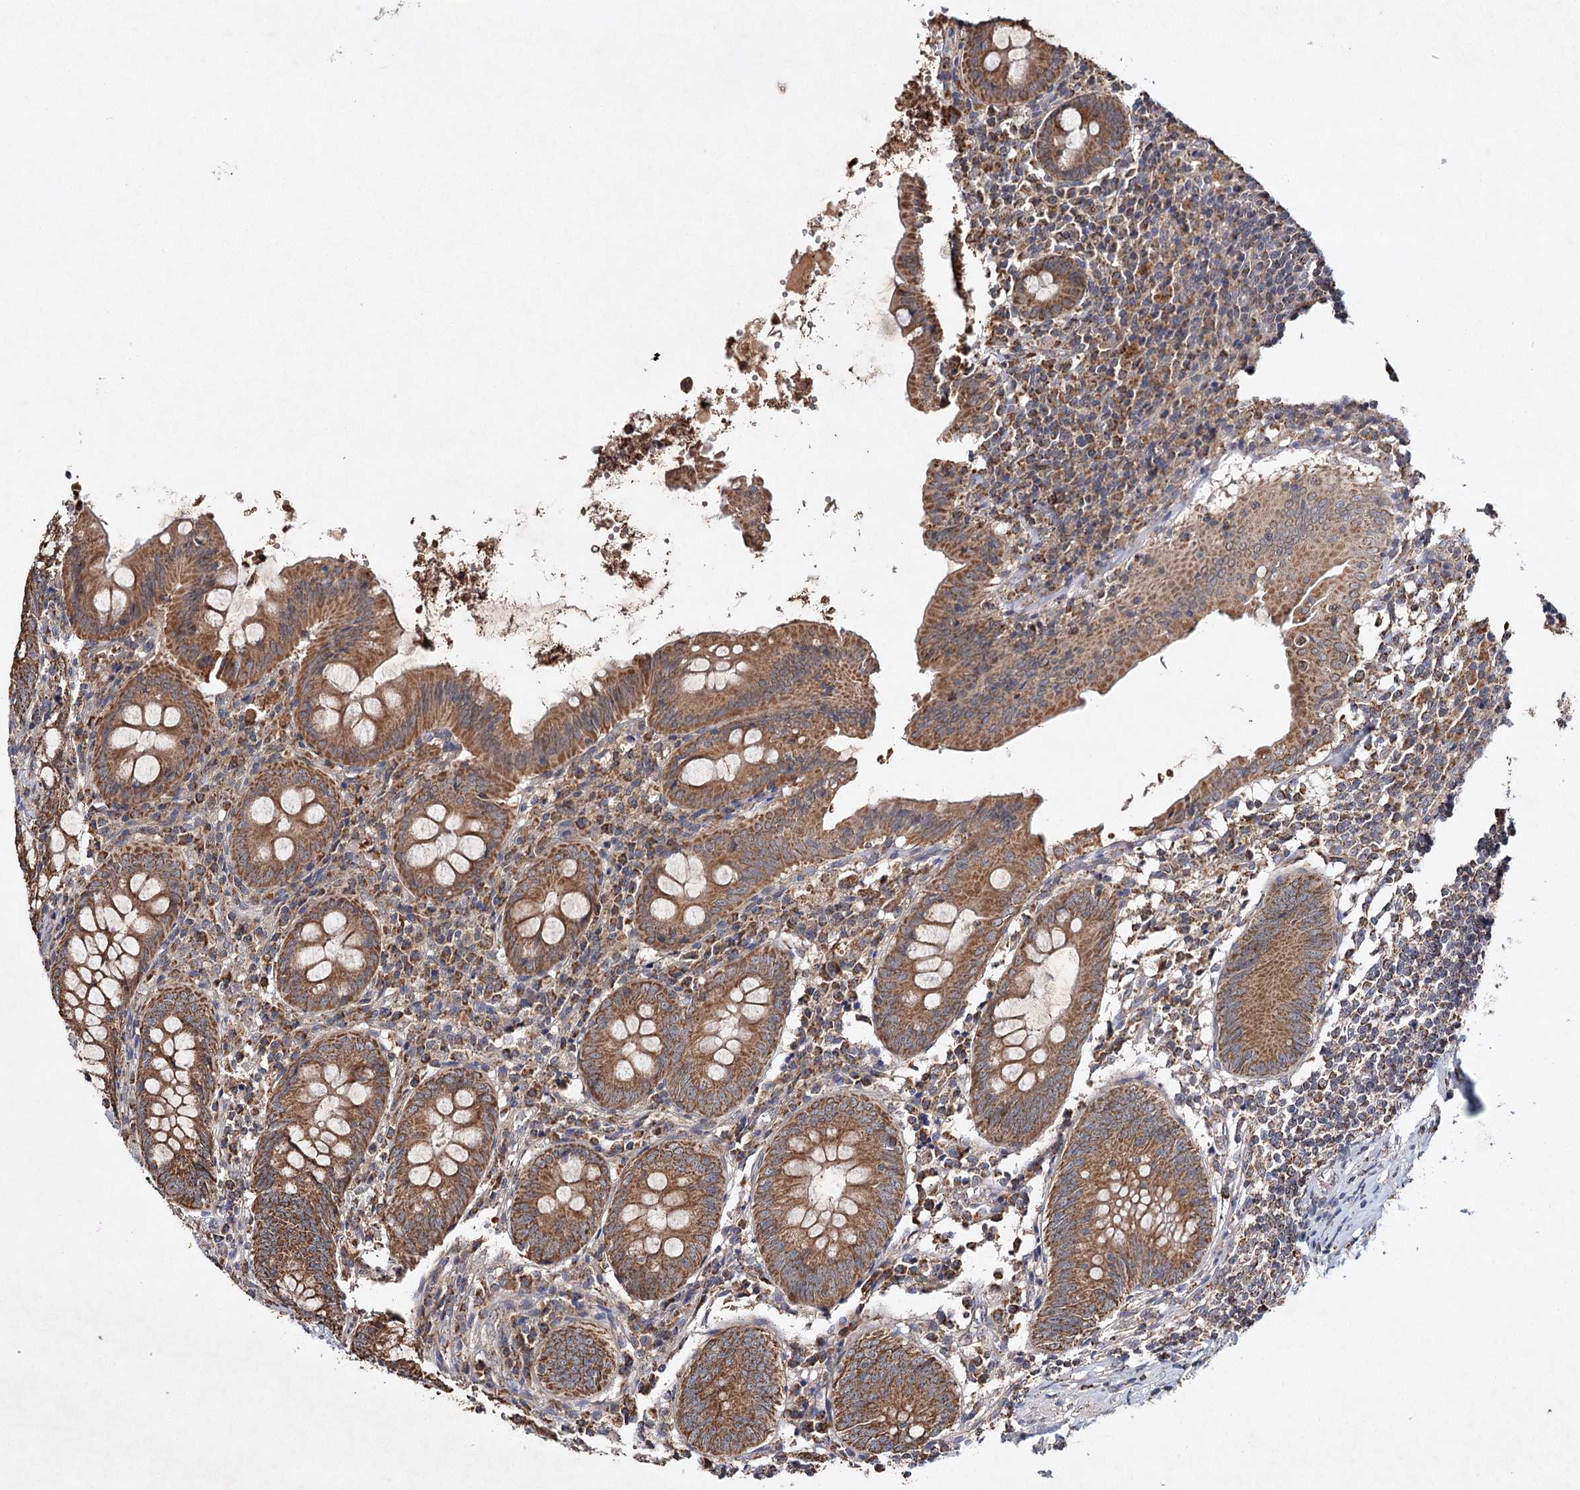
{"staining": {"intensity": "moderate", "quantity": ">75%", "location": "cytoplasmic/membranous"}, "tissue": "appendix", "cell_type": "Glandular cells", "image_type": "normal", "snomed": [{"axis": "morphology", "description": "Normal tissue, NOS"}, {"axis": "topography", "description": "Appendix"}], "caption": "Immunohistochemical staining of normal human appendix demonstrates >75% levels of moderate cytoplasmic/membranous protein staining in about >75% of glandular cells. The protein of interest is stained brown, and the nuclei are stained in blue (DAB (3,3'-diaminobenzidine) IHC with brightfield microscopy, high magnification).", "gene": "PIK3CB", "patient": {"sex": "female", "age": 54}}